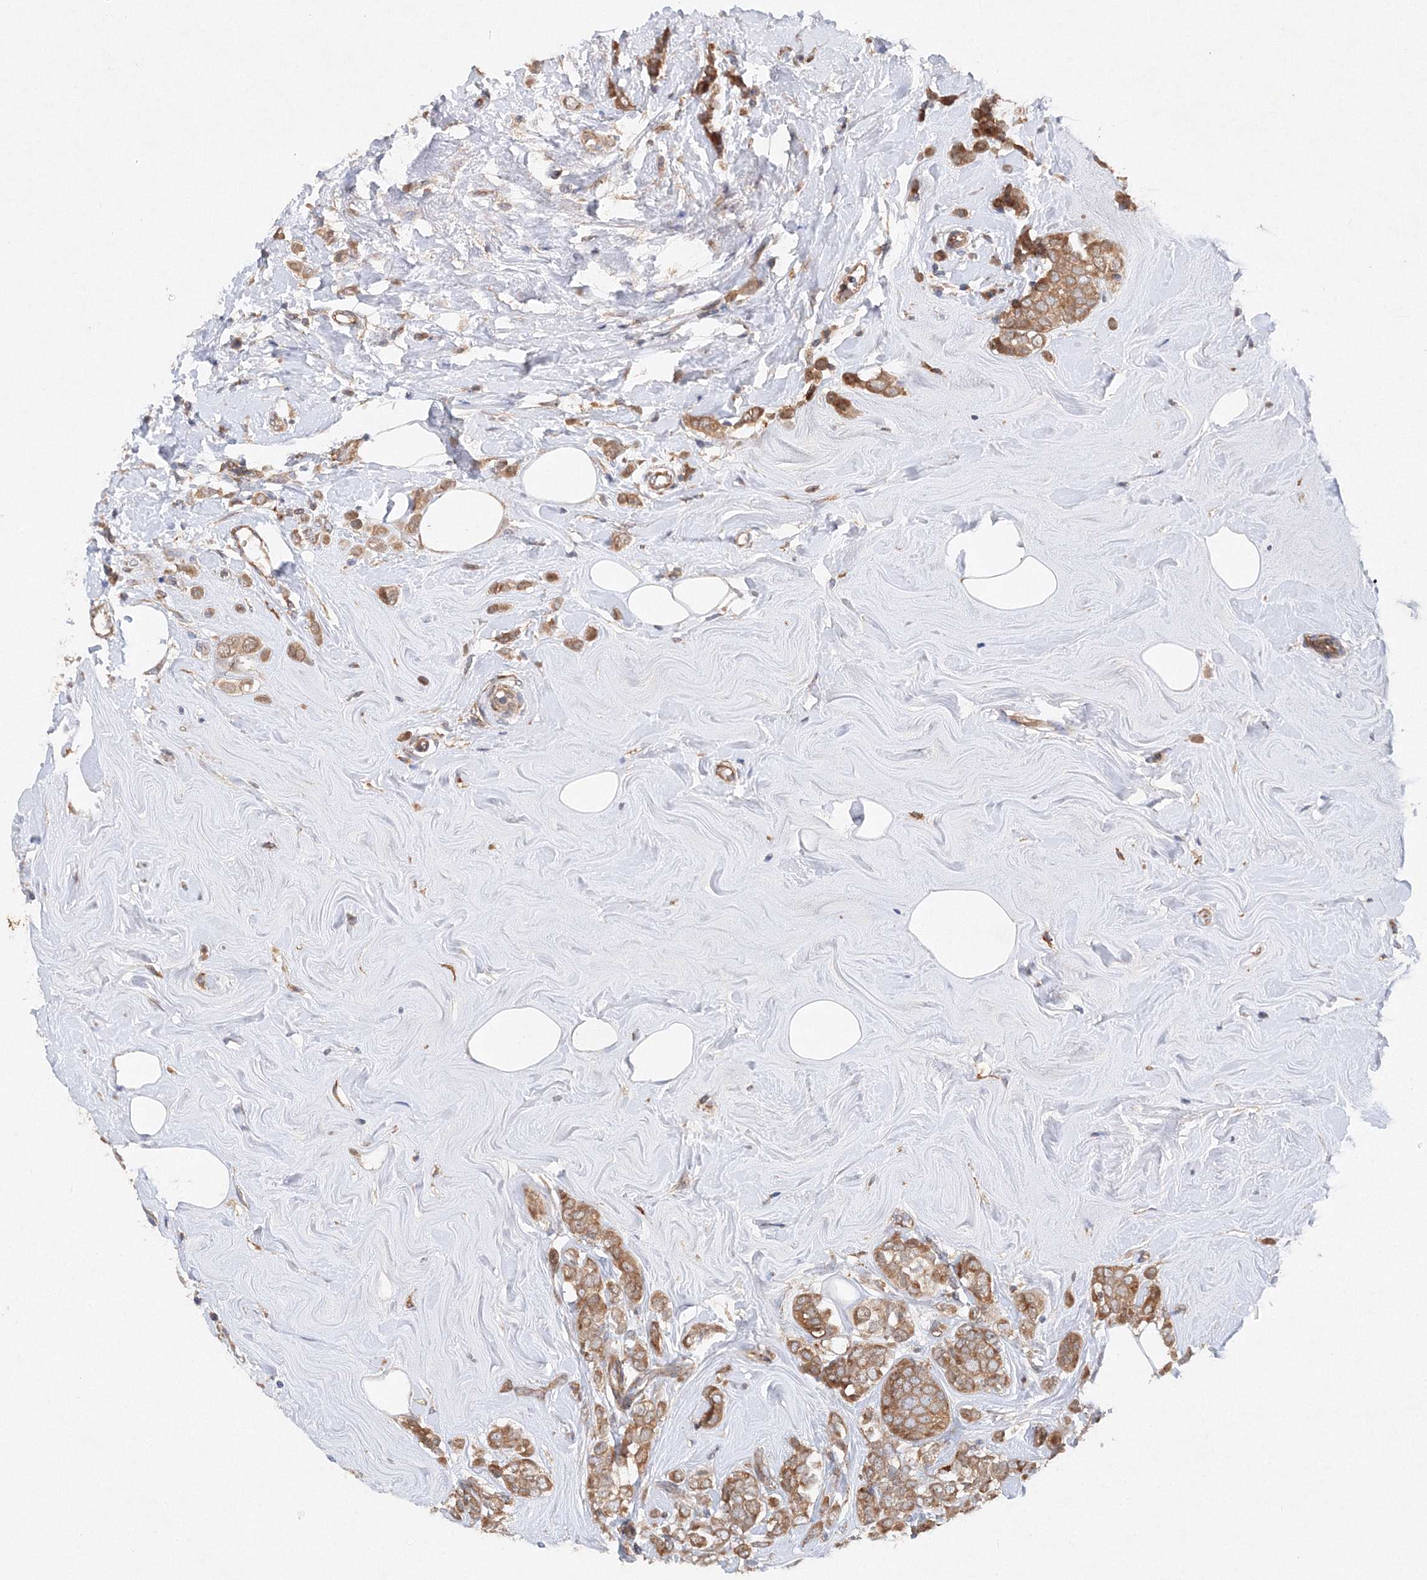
{"staining": {"intensity": "moderate", "quantity": ">75%", "location": "cytoplasmic/membranous"}, "tissue": "breast cancer", "cell_type": "Tumor cells", "image_type": "cancer", "snomed": [{"axis": "morphology", "description": "Lobular carcinoma"}, {"axis": "topography", "description": "Breast"}], "caption": "Breast cancer stained for a protein exhibits moderate cytoplasmic/membranous positivity in tumor cells.", "gene": "SLC36A1", "patient": {"sex": "female", "age": 47}}